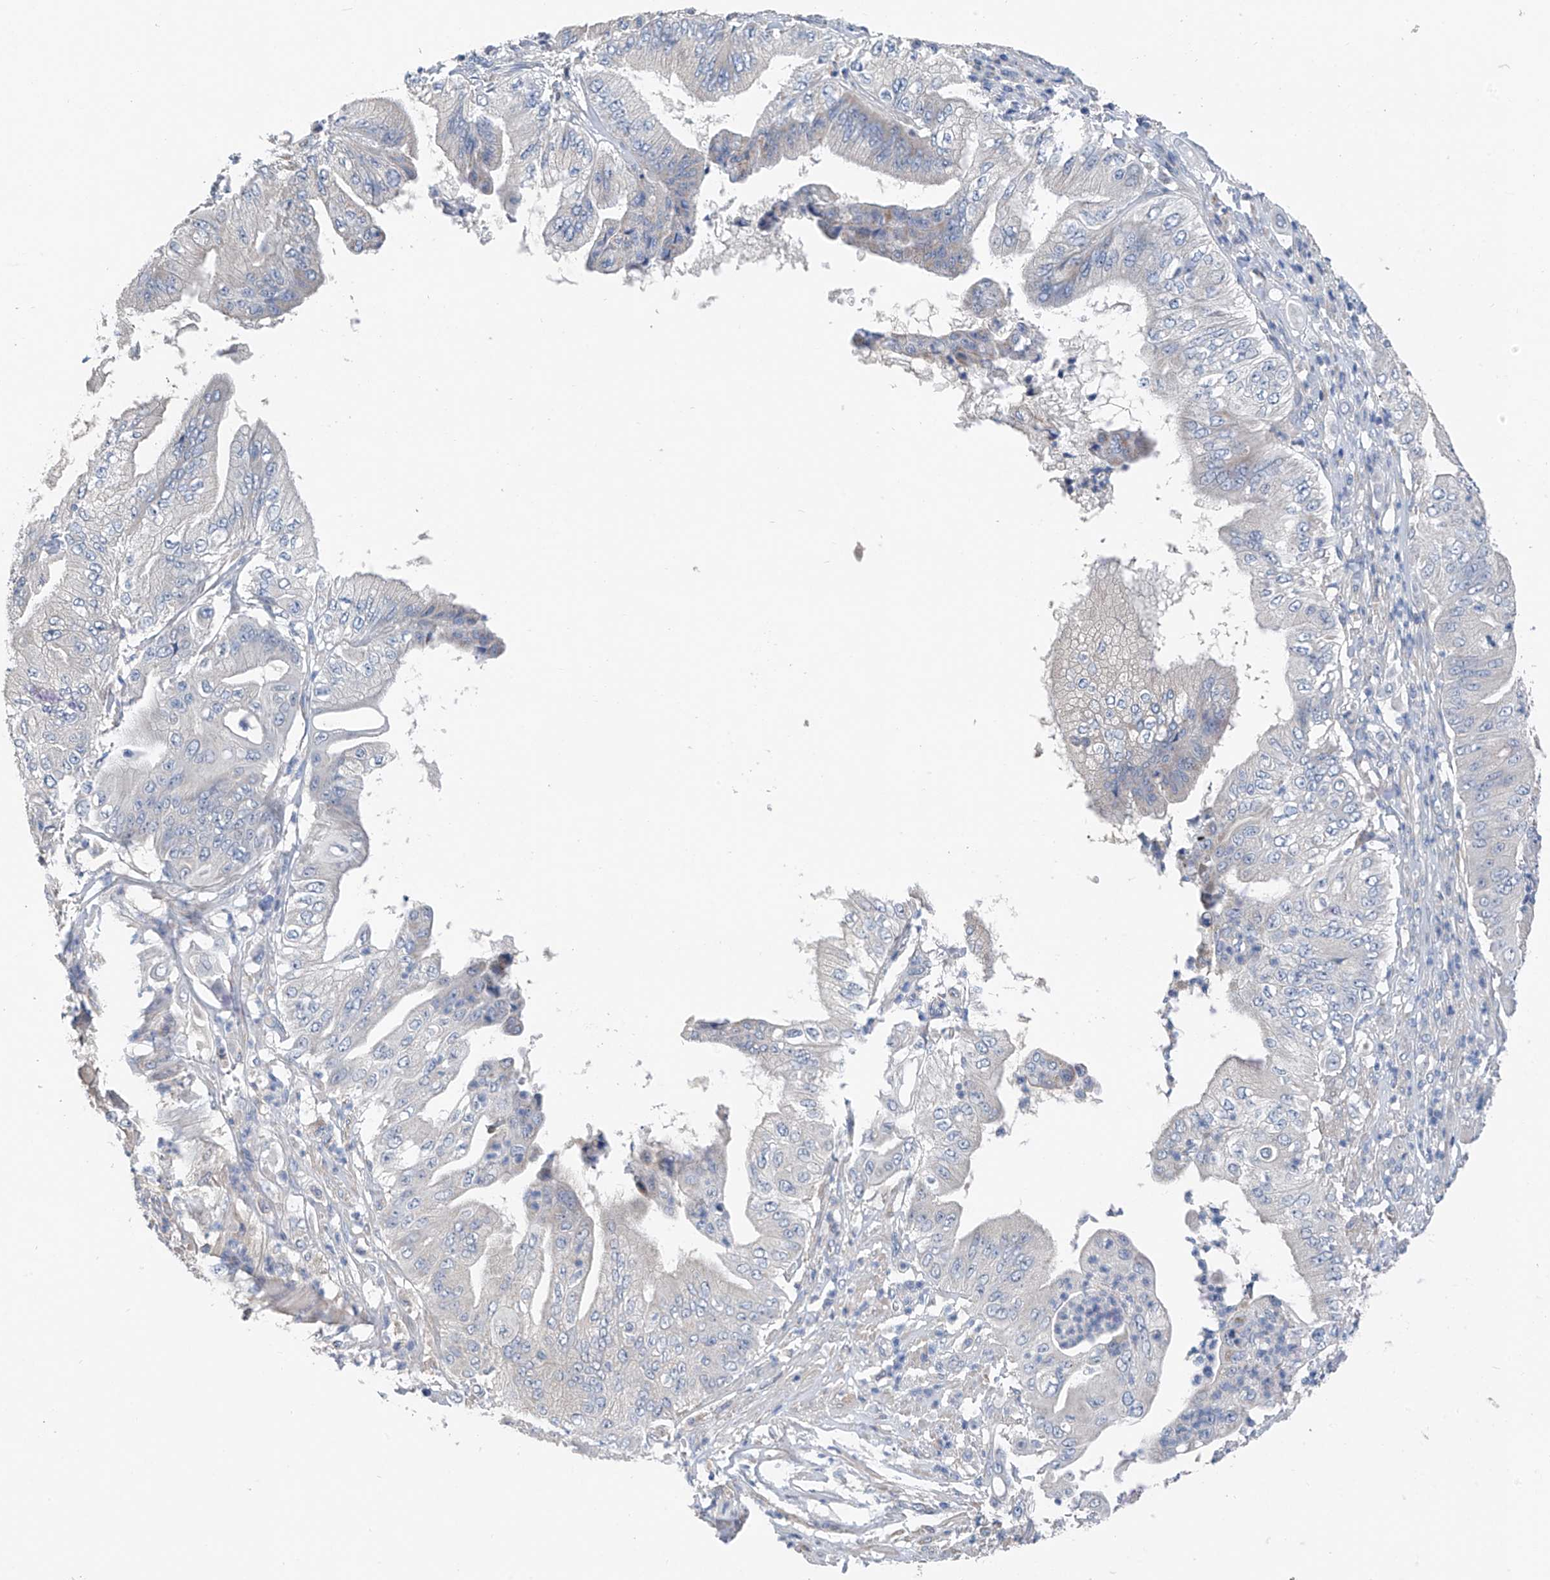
{"staining": {"intensity": "negative", "quantity": "none", "location": "none"}, "tissue": "pancreatic cancer", "cell_type": "Tumor cells", "image_type": "cancer", "snomed": [{"axis": "morphology", "description": "Adenocarcinoma, NOS"}, {"axis": "topography", "description": "Pancreas"}], "caption": "A histopathology image of adenocarcinoma (pancreatic) stained for a protein exhibits no brown staining in tumor cells.", "gene": "SYN3", "patient": {"sex": "female", "age": 77}}